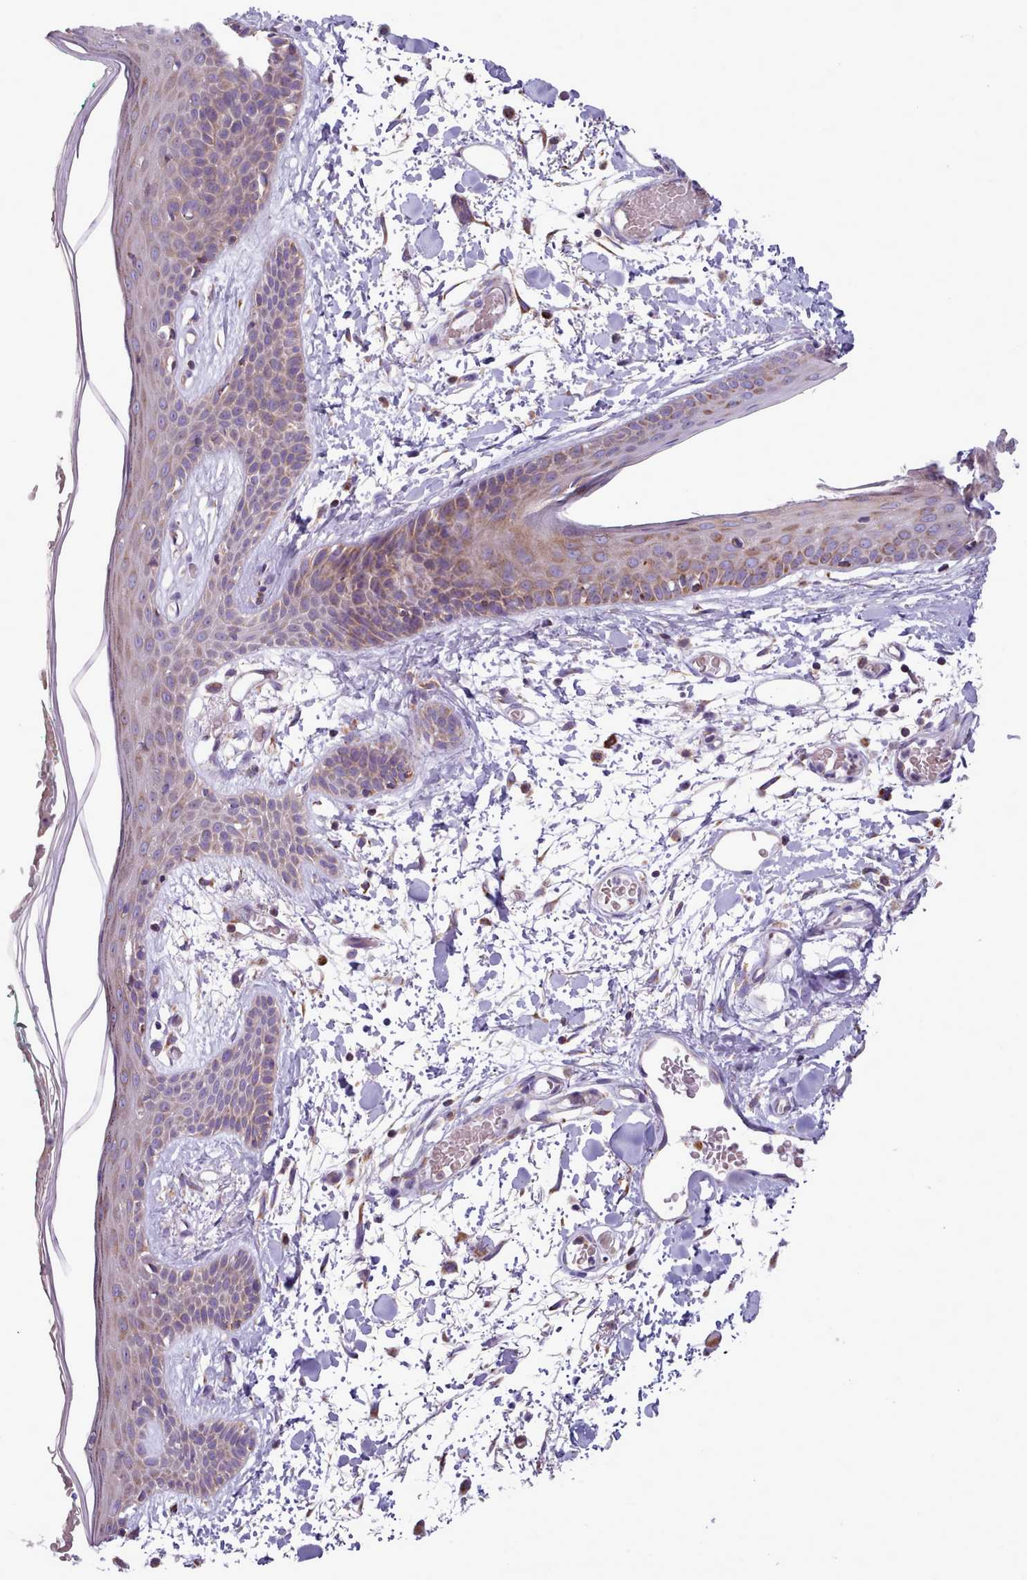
{"staining": {"intensity": "weak", "quantity": ">75%", "location": "cytoplasmic/membranous"}, "tissue": "skin", "cell_type": "Fibroblasts", "image_type": "normal", "snomed": [{"axis": "morphology", "description": "Normal tissue, NOS"}, {"axis": "topography", "description": "Skin"}], "caption": "The histopathology image reveals immunohistochemical staining of benign skin. There is weak cytoplasmic/membranous expression is identified in approximately >75% of fibroblasts.", "gene": "SRP54", "patient": {"sex": "male", "age": 79}}